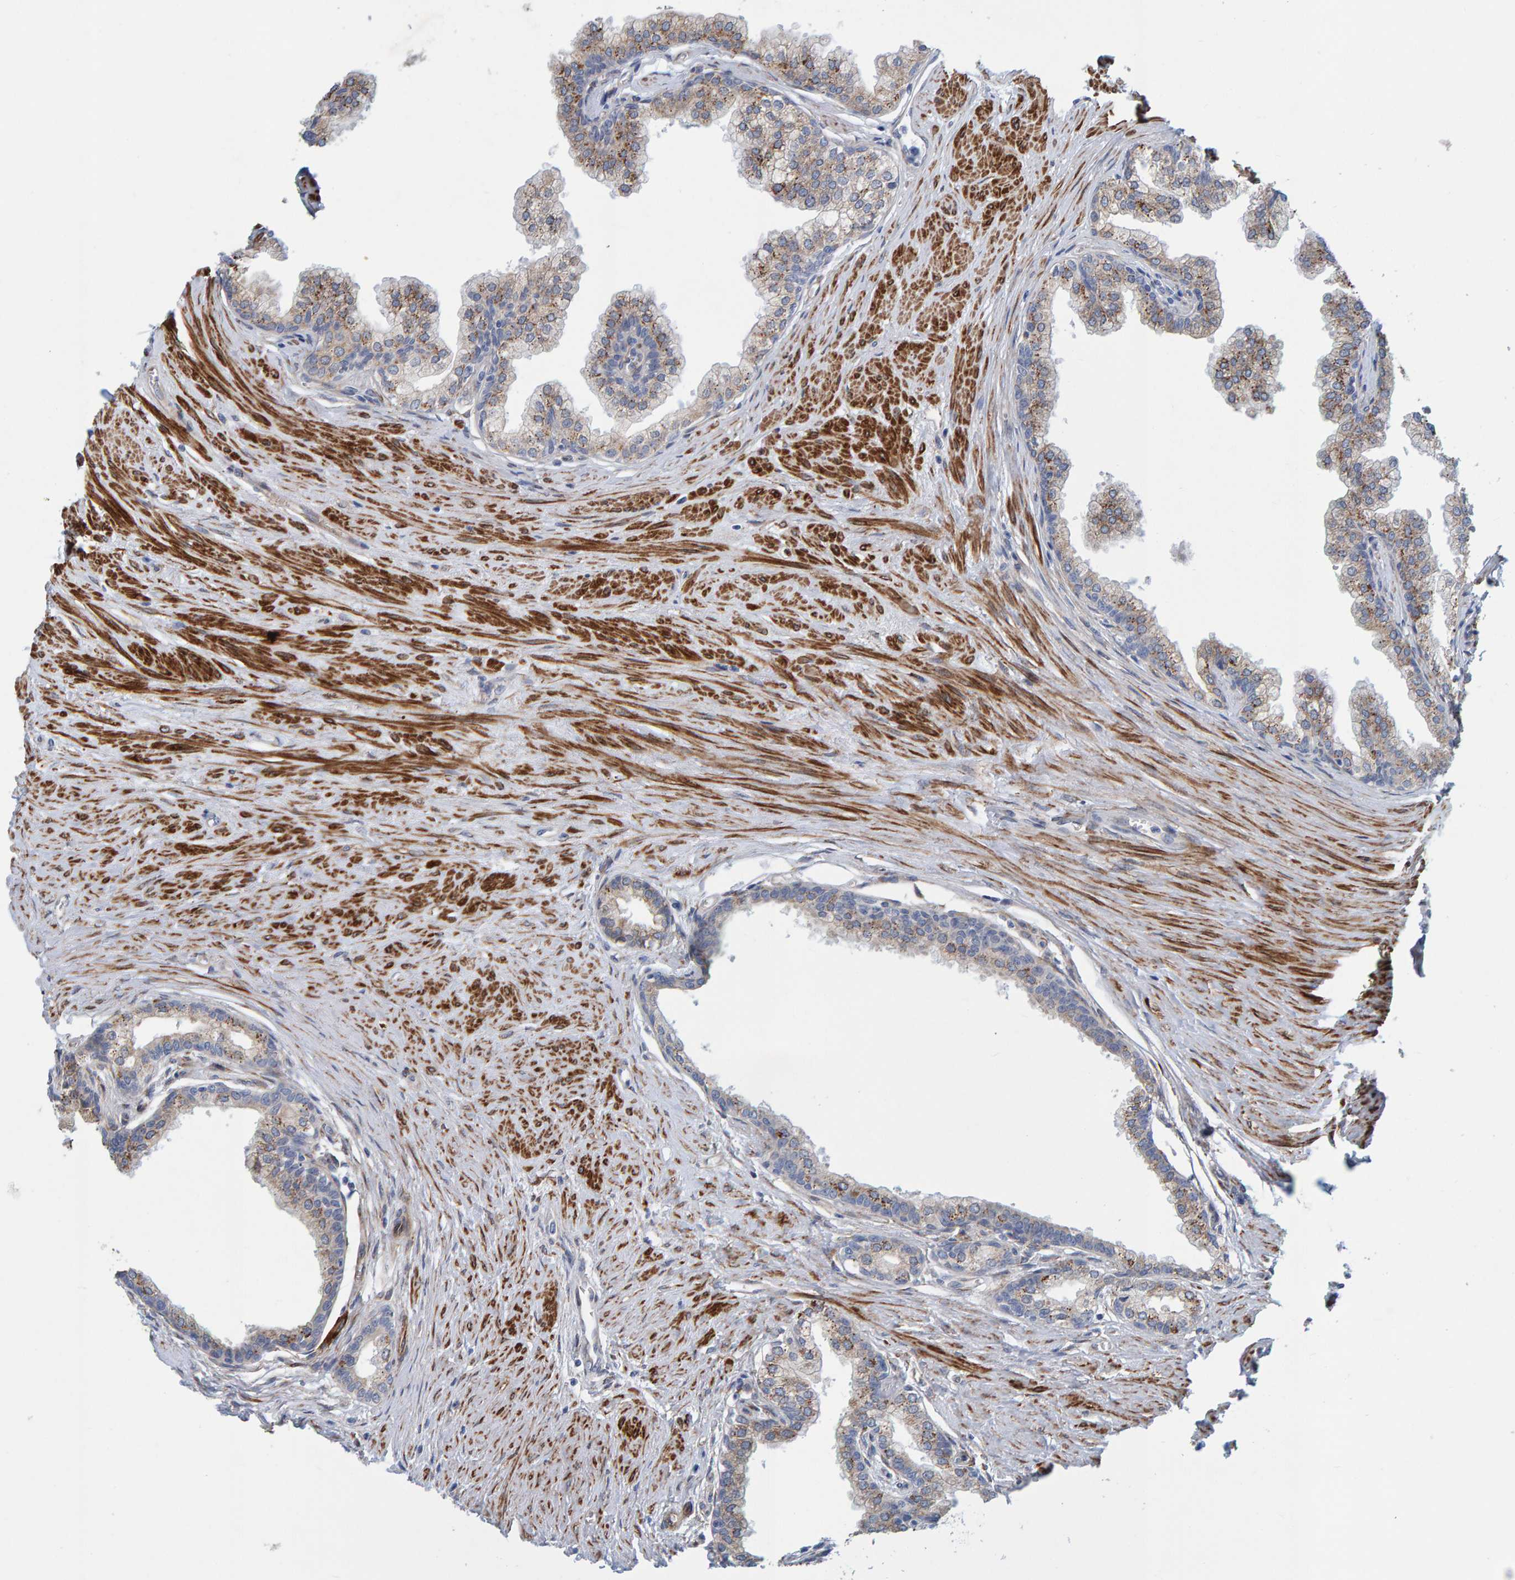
{"staining": {"intensity": "moderate", "quantity": ">75%", "location": "cytoplasmic/membranous"}, "tissue": "prostate", "cell_type": "Glandular cells", "image_type": "normal", "snomed": [{"axis": "morphology", "description": "Normal tissue, NOS"}, {"axis": "morphology", "description": "Urothelial carcinoma, Low grade"}, {"axis": "topography", "description": "Urinary bladder"}, {"axis": "topography", "description": "Prostate"}], "caption": "Prostate was stained to show a protein in brown. There is medium levels of moderate cytoplasmic/membranous expression in about >75% of glandular cells.", "gene": "MMP16", "patient": {"sex": "male", "age": 60}}